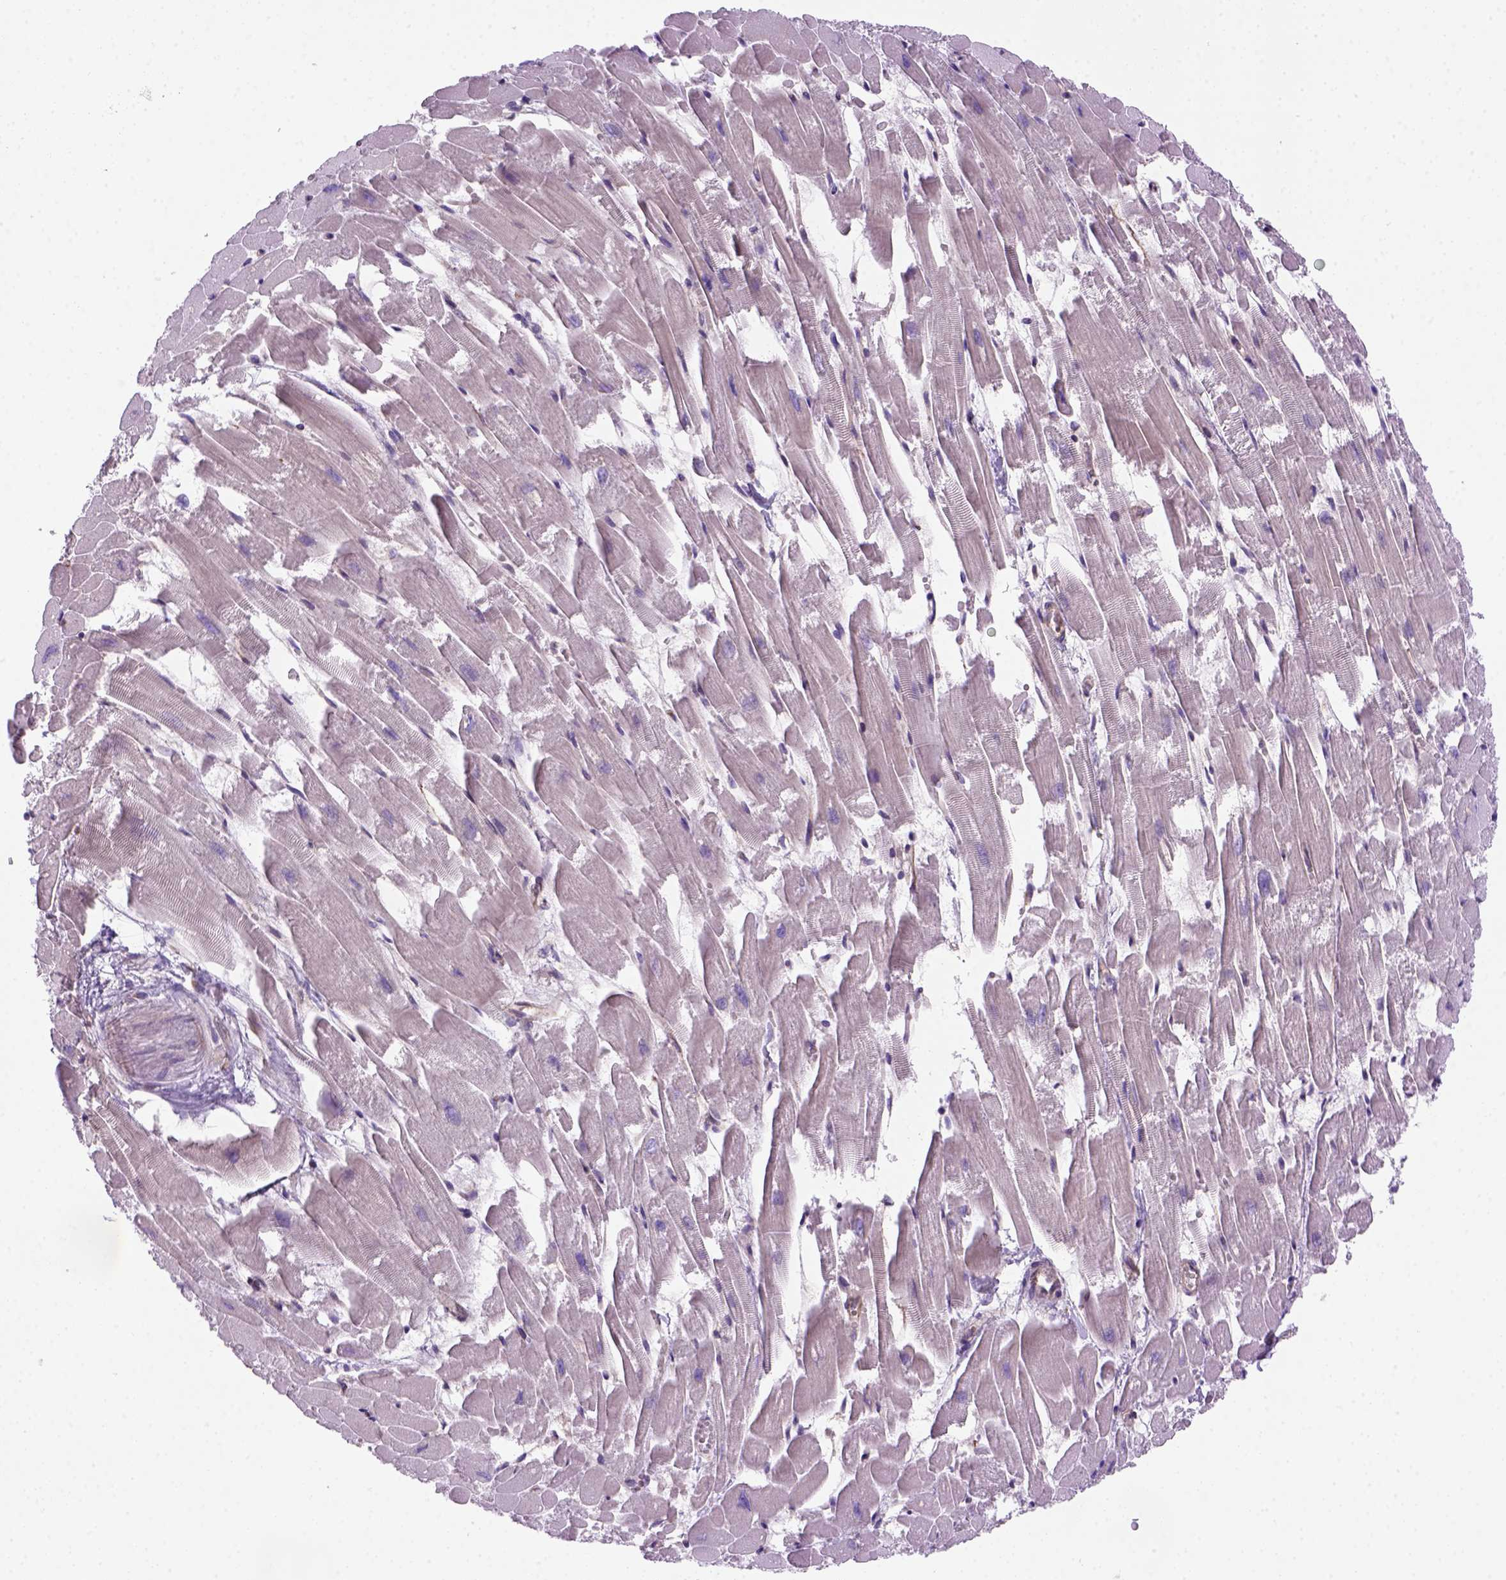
{"staining": {"intensity": "weak", "quantity": "<25%", "location": "cytoplasmic/membranous"}, "tissue": "heart muscle", "cell_type": "Cardiomyocytes", "image_type": "normal", "snomed": [{"axis": "morphology", "description": "Normal tissue, NOS"}, {"axis": "topography", "description": "Heart"}], "caption": "DAB (3,3'-diaminobenzidine) immunohistochemical staining of unremarkable heart muscle exhibits no significant positivity in cardiomyocytes.", "gene": "MGMT", "patient": {"sex": "female", "age": 52}}